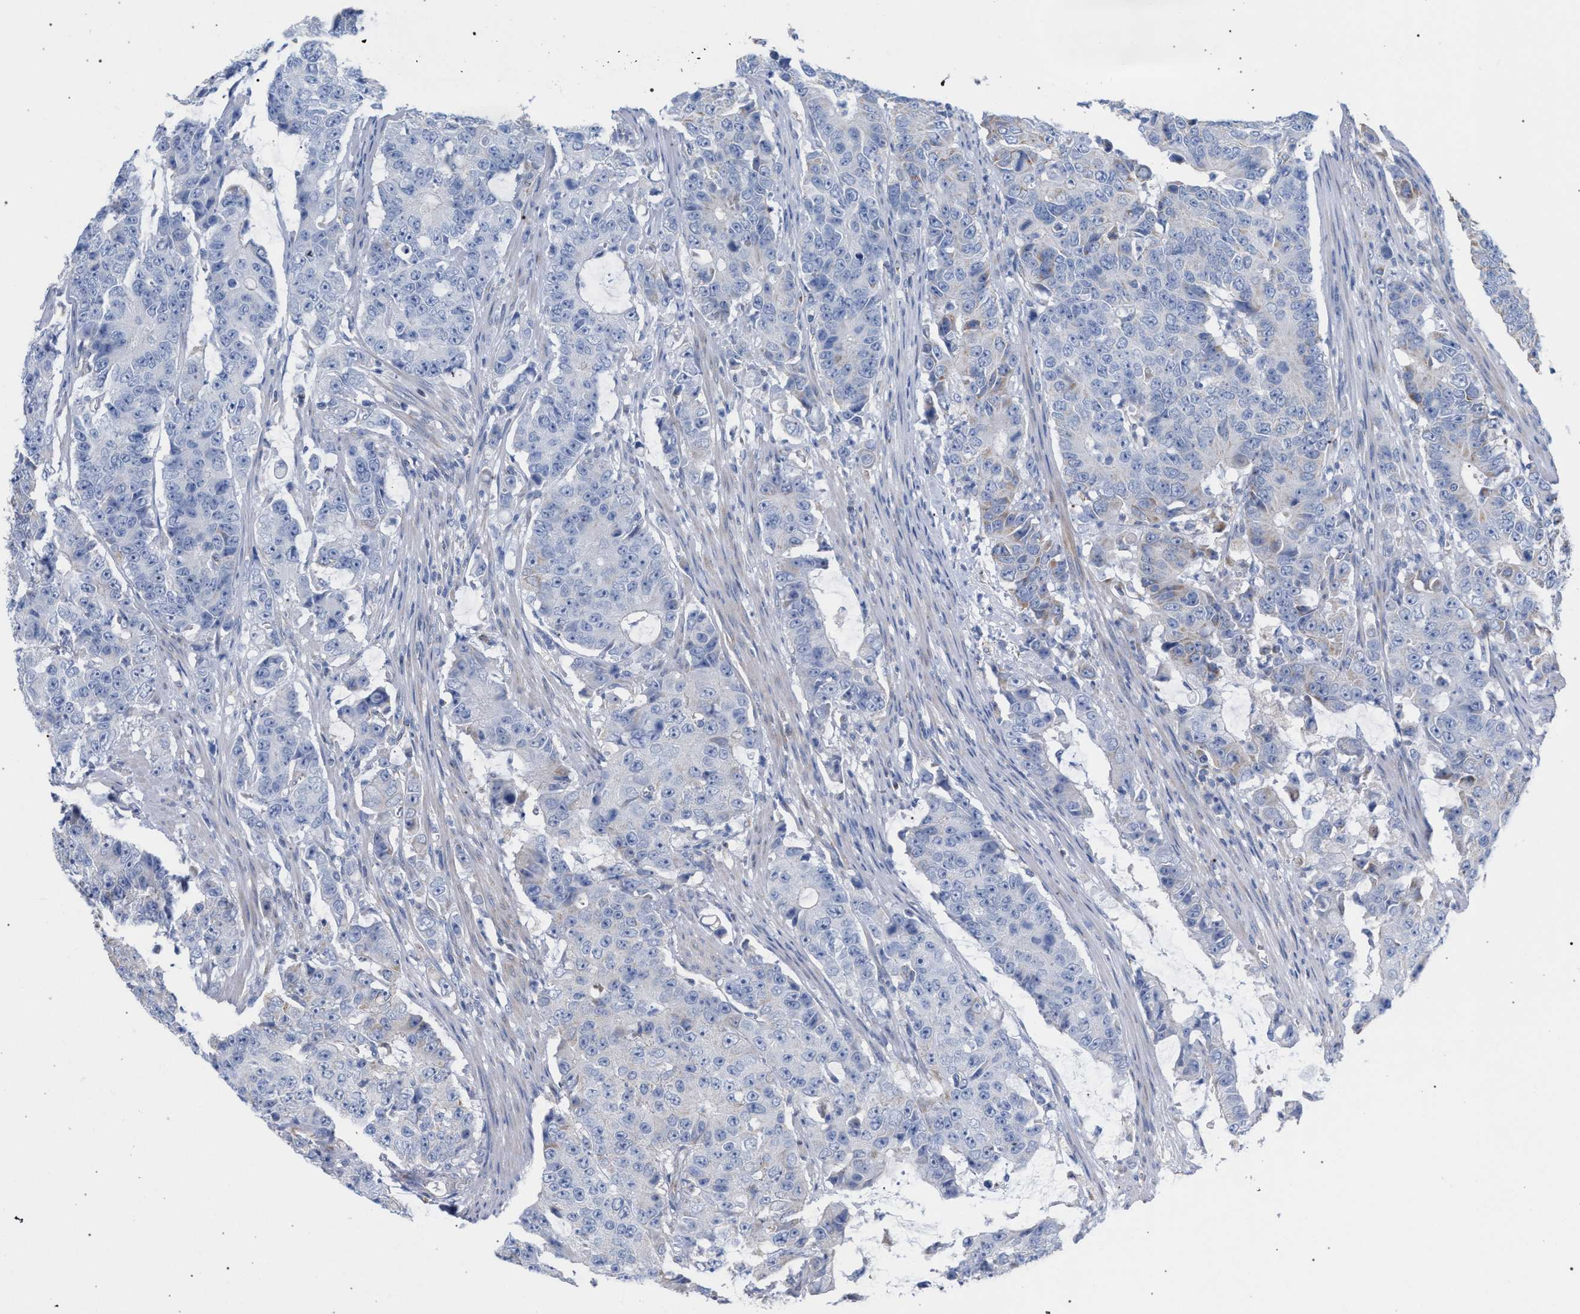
{"staining": {"intensity": "negative", "quantity": "none", "location": "none"}, "tissue": "colorectal cancer", "cell_type": "Tumor cells", "image_type": "cancer", "snomed": [{"axis": "morphology", "description": "Adenocarcinoma, NOS"}, {"axis": "topography", "description": "Colon"}], "caption": "DAB (3,3'-diaminobenzidine) immunohistochemical staining of colorectal cancer (adenocarcinoma) reveals no significant staining in tumor cells.", "gene": "ECI2", "patient": {"sex": "female", "age": 86}}